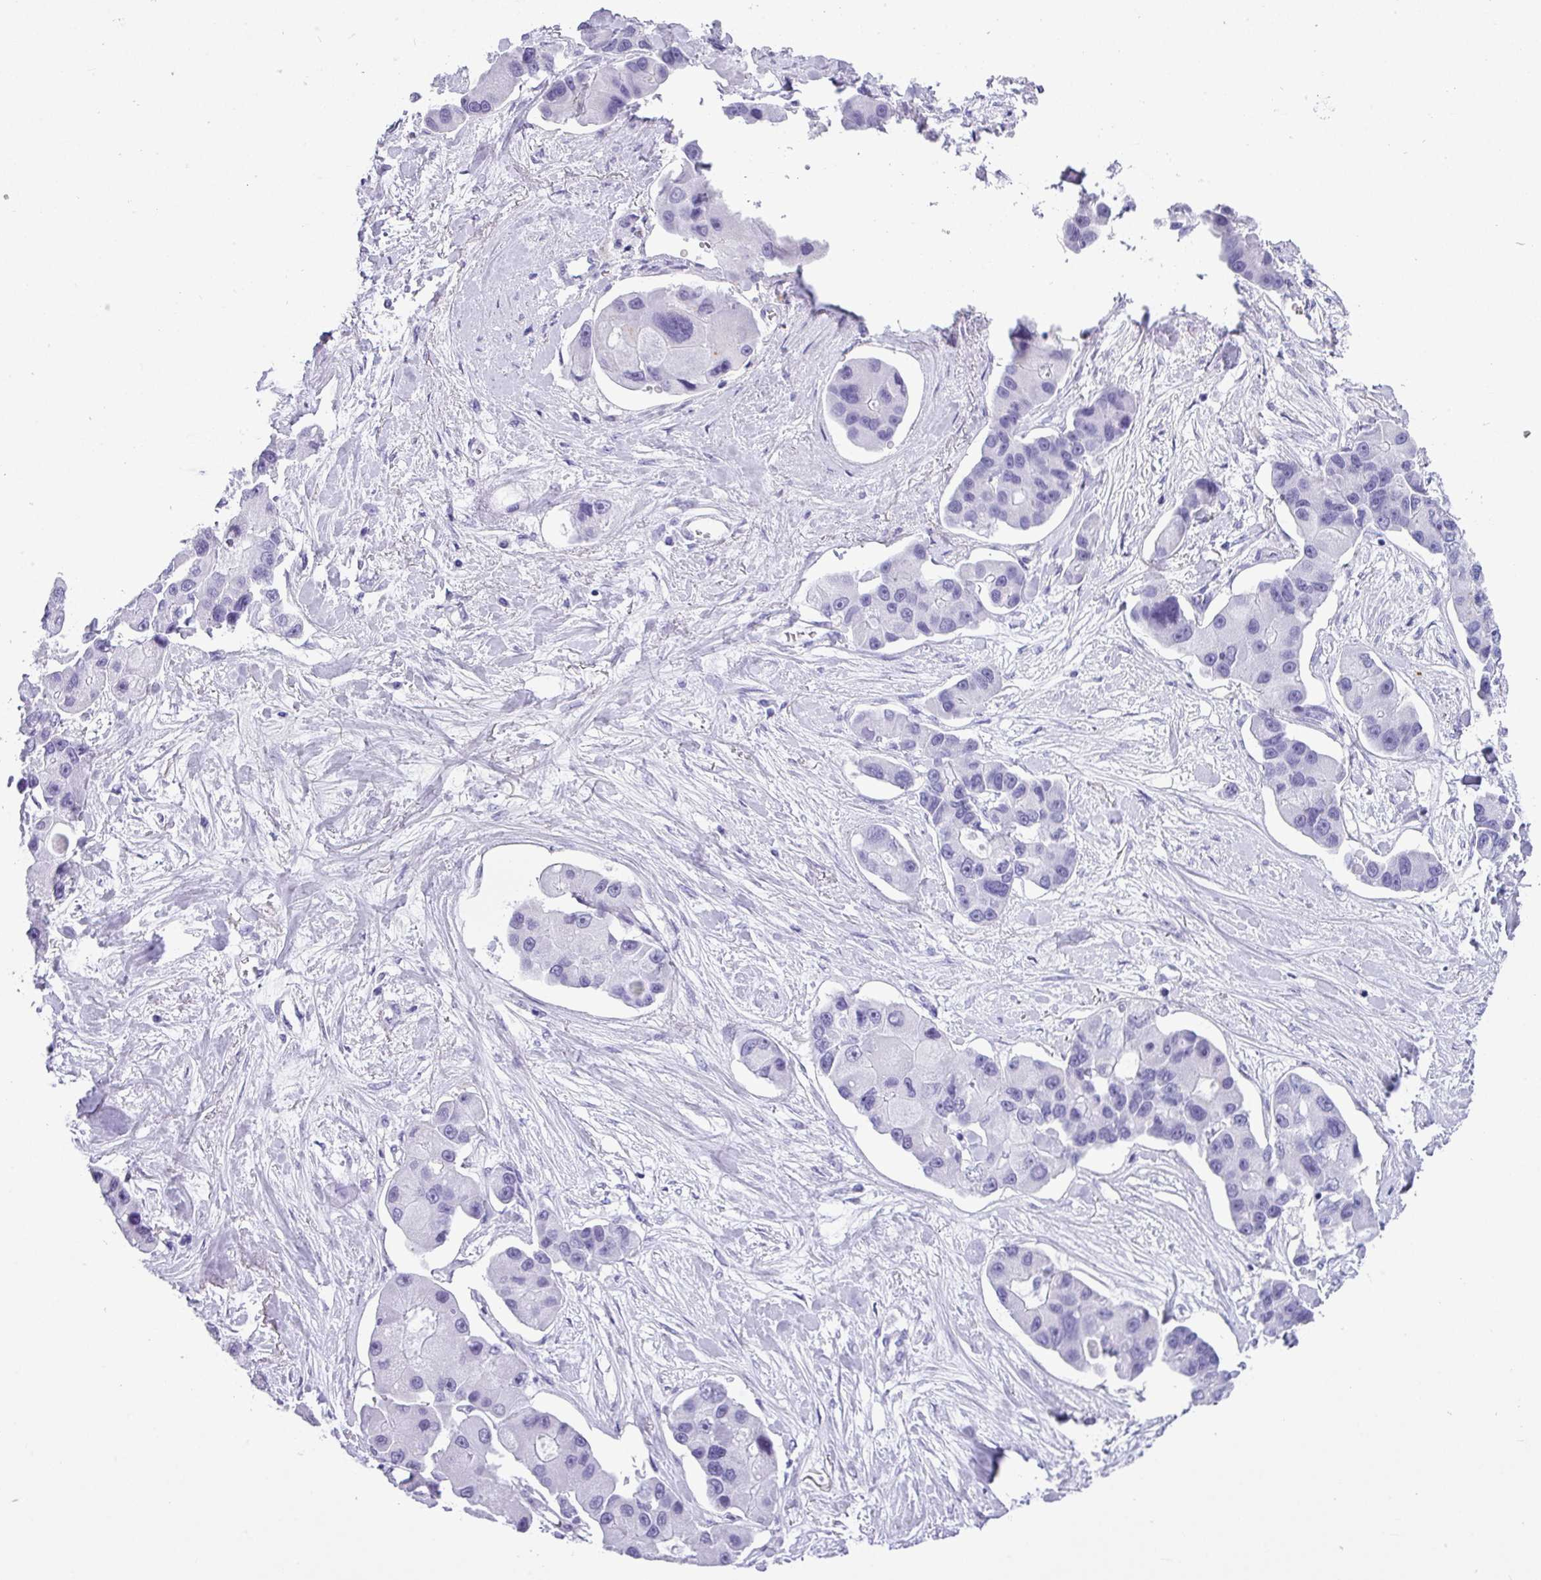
{"staining": {"intensity": "negative", "quantity": "none", "location": "none"}, "tissue": "lung cancer", "cell_type": "Tumor cells", "image_type": "cancer", "snomed": [{"axis": "morphology", "description": "Adenocarcinoma, NOS"}, {"axis": "topography", "description": "Lung"}], "caption": "Adenocarcinoma (lung) stained for a protein using immunohistochemistry reveals no expression tumor cells.", "gene": "ZNF568", "patient": {"sex": "female", "age": 54}}